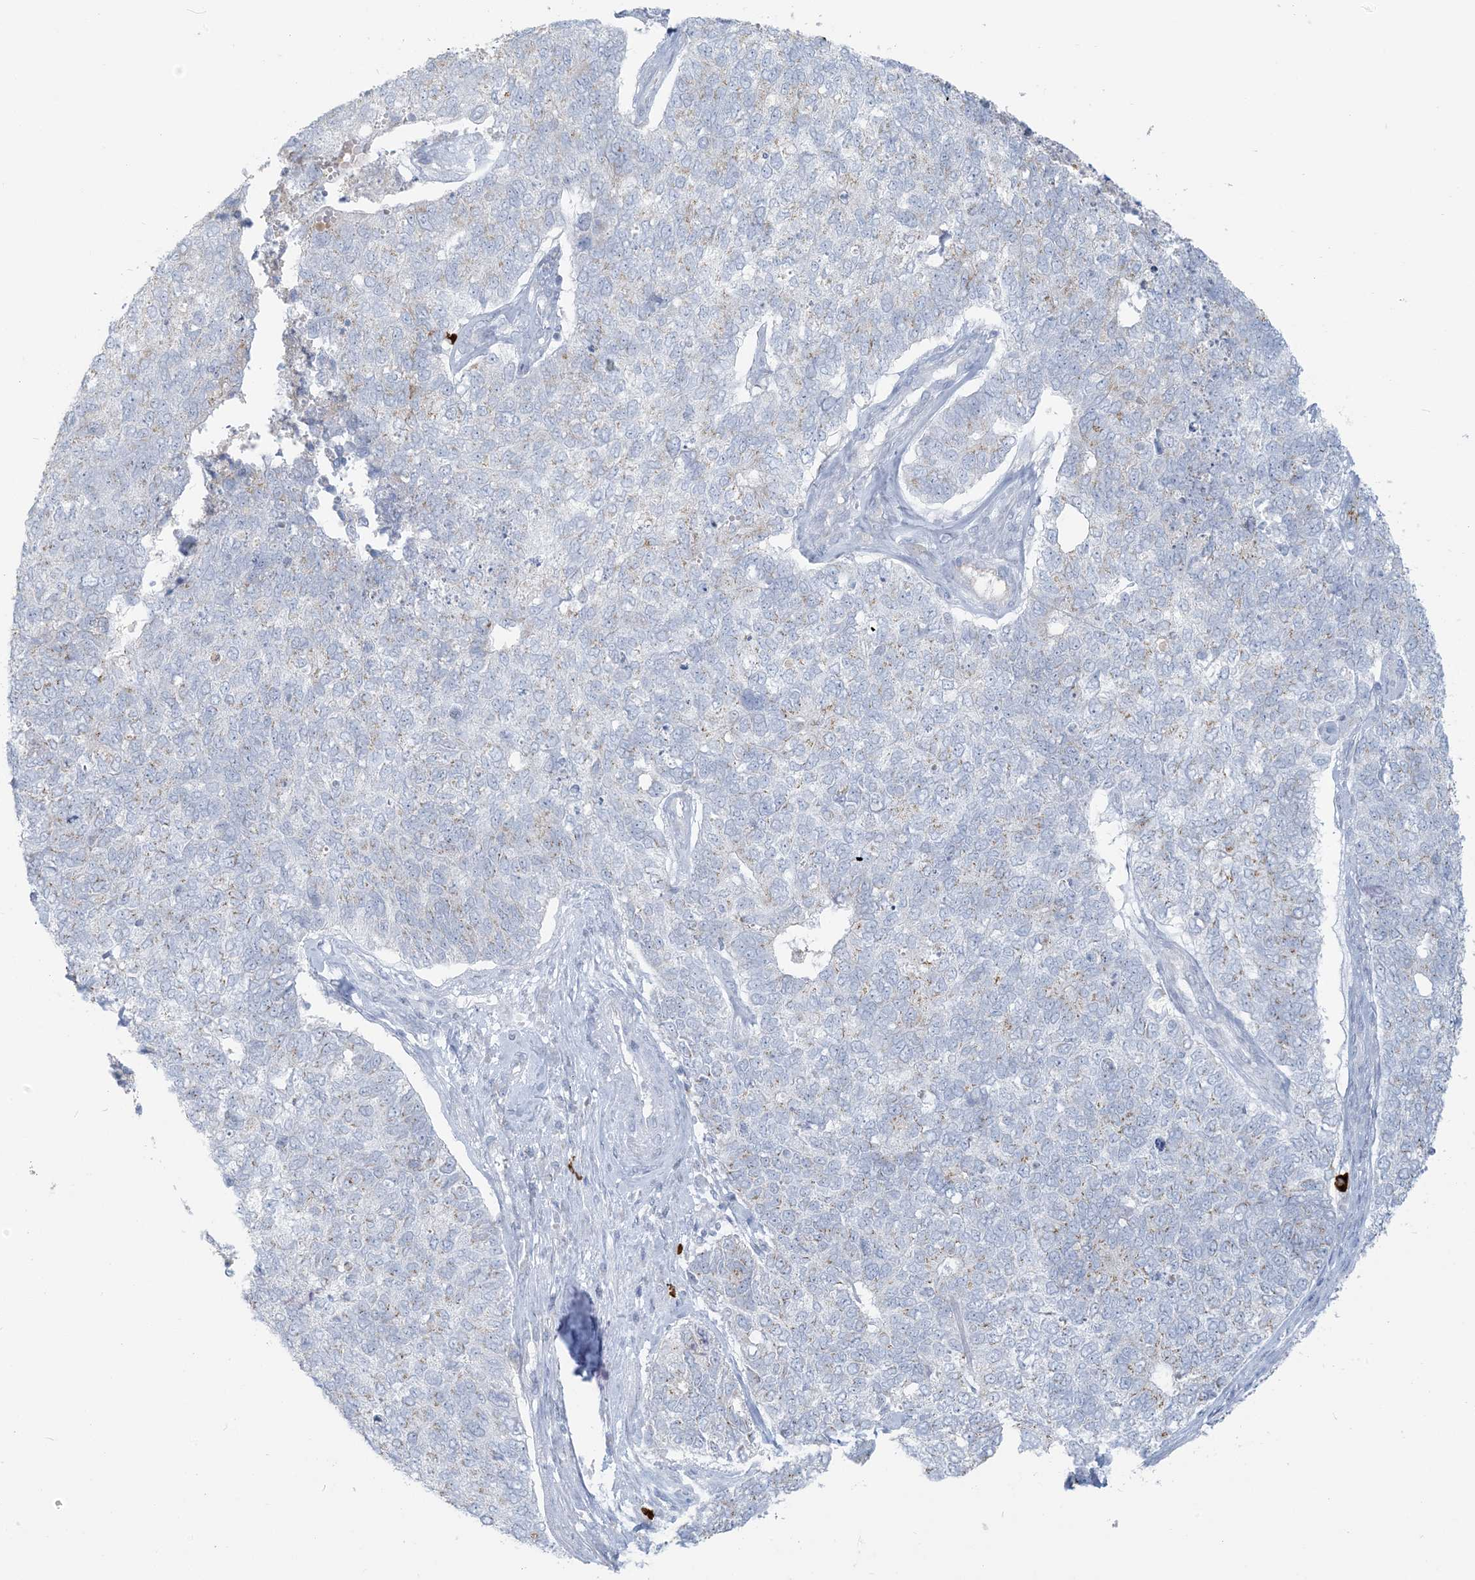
{"staining": {"intensity": "negative", "quantity": "none", "location": "none"}, "tissue": "cervical cancer", "cell_type": "Tumor cells", "image_type": "cancer", "snomed": [{"axis": "morphology", "description": "Squamous cell carcinoma, NOS"}, {"axis": "topography", "description": "Cervix"}], "caption": "The image exhibits no significant staining in tumor cells of cervical cancer (squamous cell carcinoma).", "gene": "SCML1", "patient": {"sex": "female", "age": 63}}